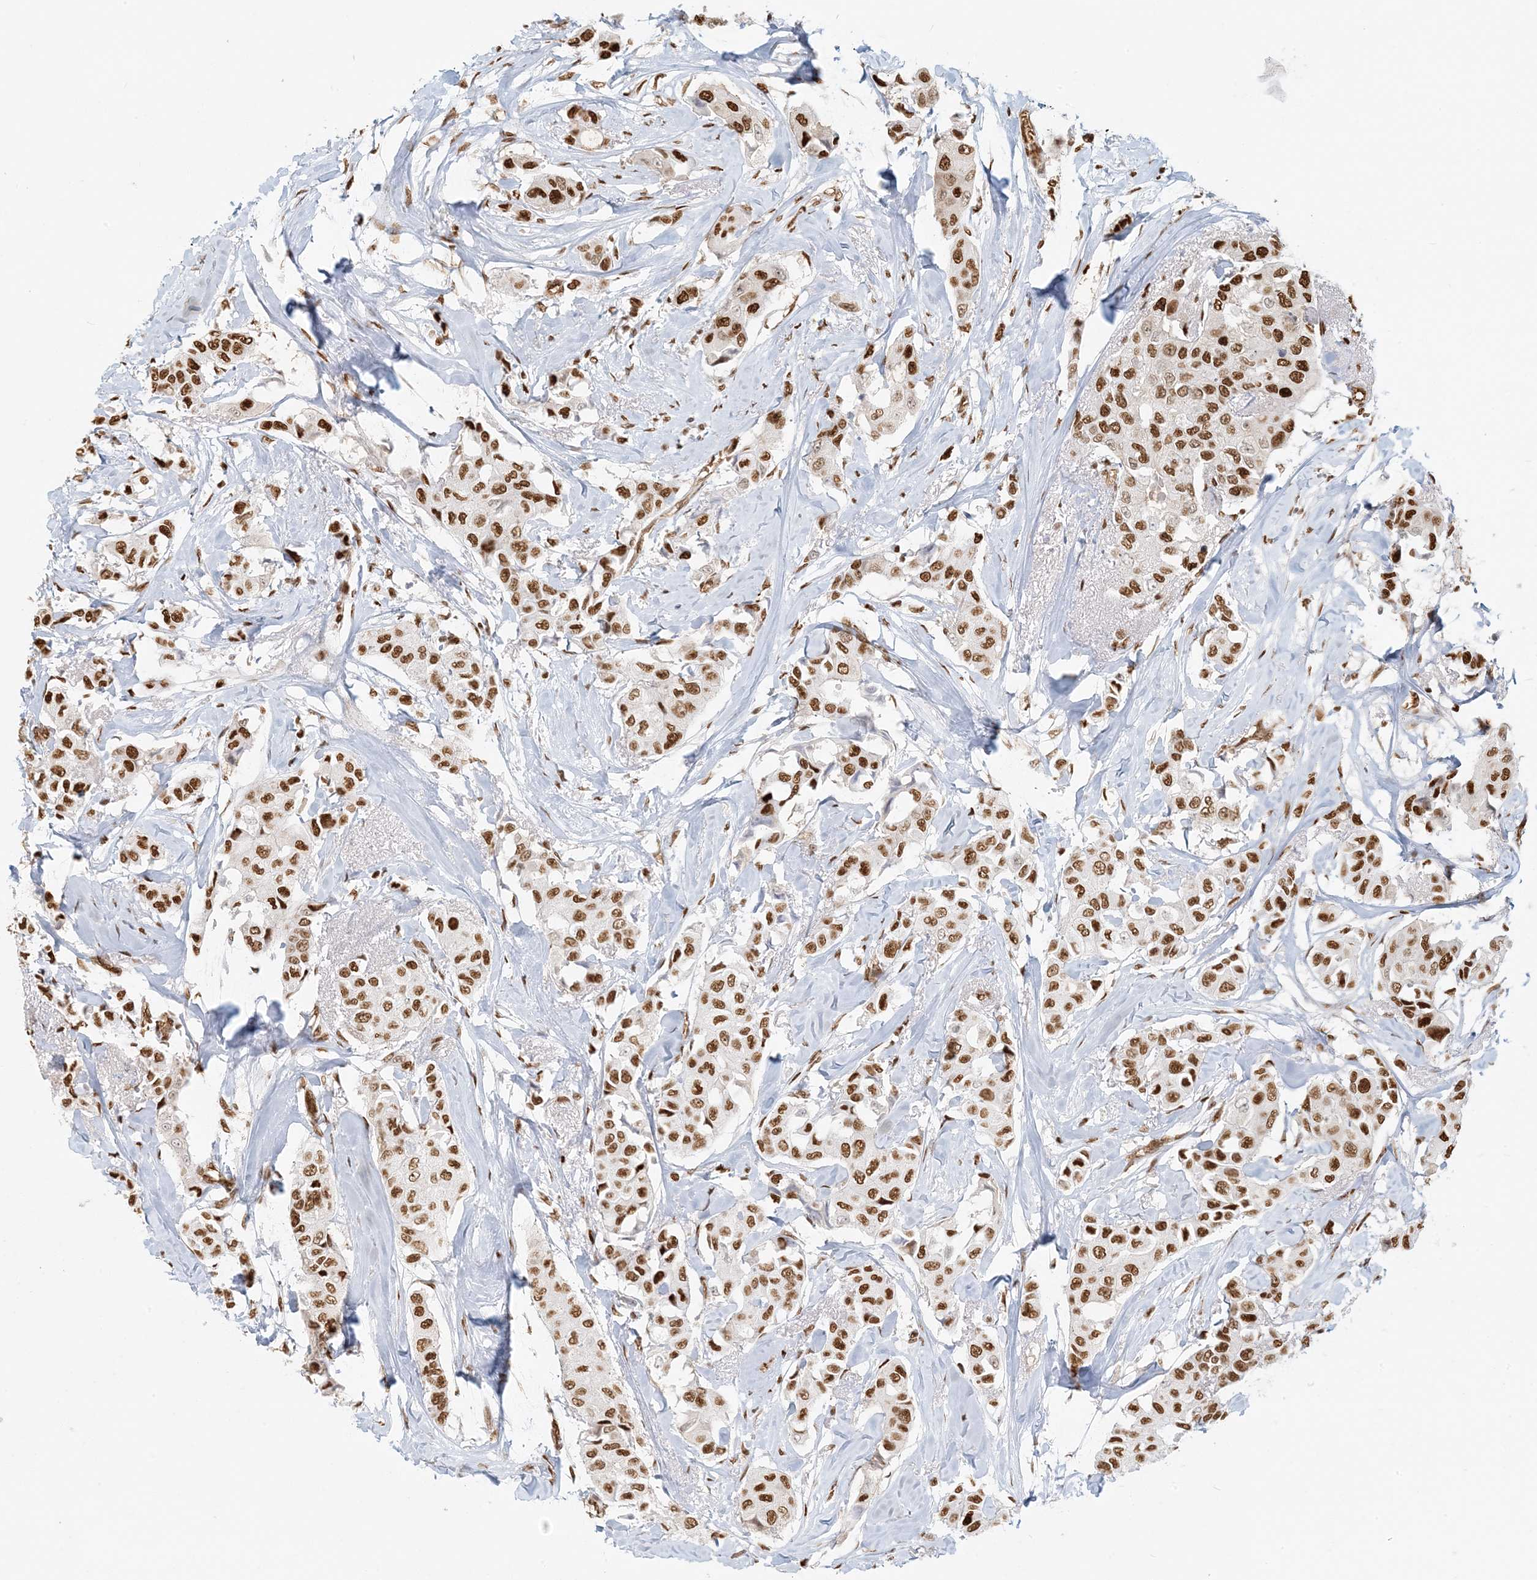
{"staining": {"intensity": "strong", "quantity": ">75%", "location": "nuclear"}, "tissue": "breast cancer", "cell_type": "Tumor cells", "image_type": "cancer", "snomed": [{"axis": "morphology", "description": "Duct carcinoma"}, {"axis": "topography", "description": "Breast"}], "caption": "The photomicrograph shows immunohistochemical staining of breast cancer. There is strong nuclear positivity is seen in approximately >75% of tumor cells. (Brightfield microscopy of DAB IHC at high magnification).", "gene": "CKS2", "patient": {"sex": "female", "age": 80}}